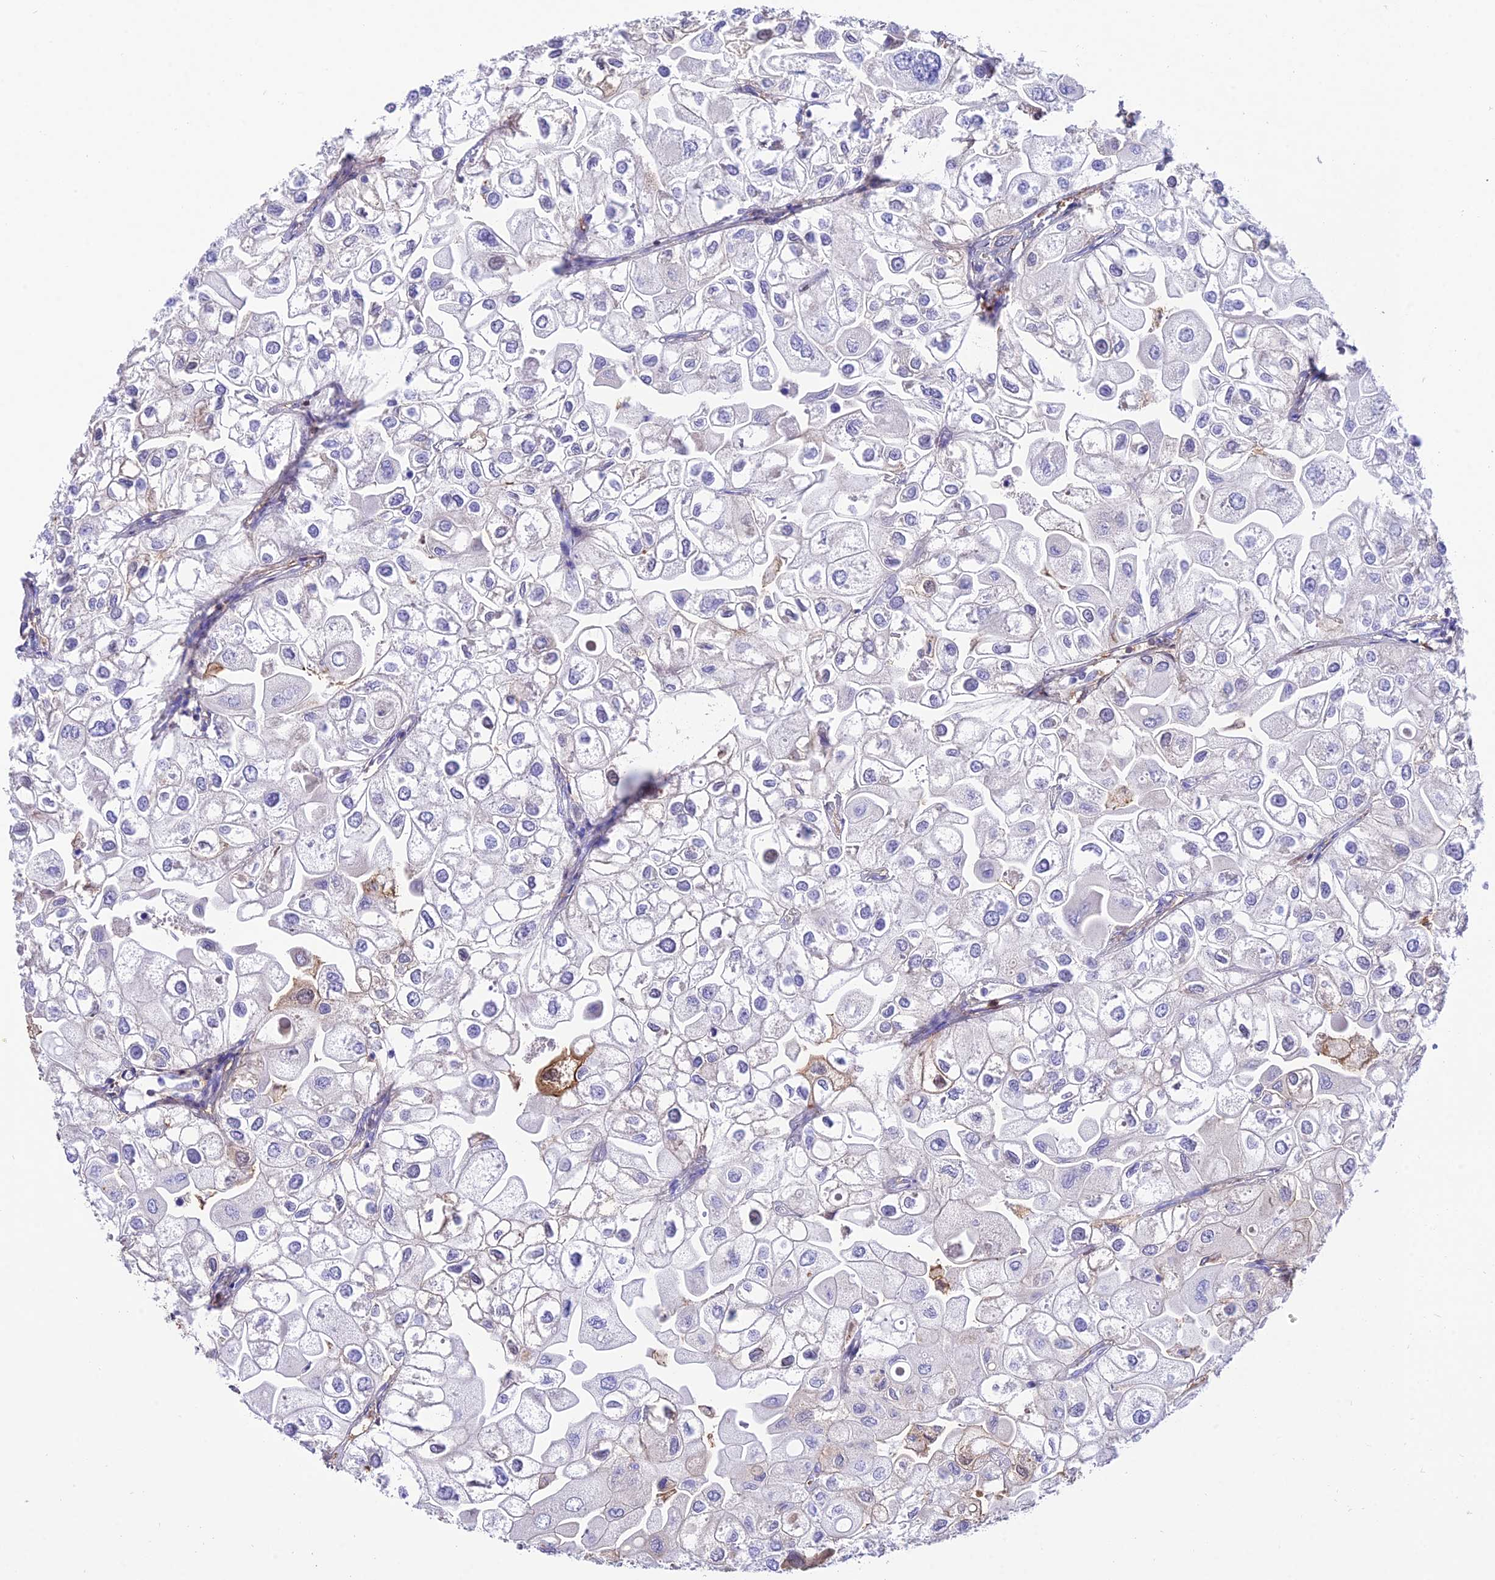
{"staining": {"intensity": "negative", "quantity": "none", "location": "none"}, "tissue": "urothelial cancer", "cell_type": "Tumor cells", "image_type": "cancer", "snomed": [{"axis": "morphology", "description": "Urothelial carcinoma, High grade"}, {"axis": "topography", "description": "Urinary bladder"}], "caption": "IHC image of neoplastic tissue: high-grade urothelial carcinoma stained with DAB (3,3'-diaminobenzidine) shows no significant protein expression in tumor cells. Brightfield microscopy of immunohistochemistry stained with DAB (brown) and hematoxylin (blue), captured at high magnification.", "gene": "SREK1IP1", "patient": {"sex": "male", "age": 64}}